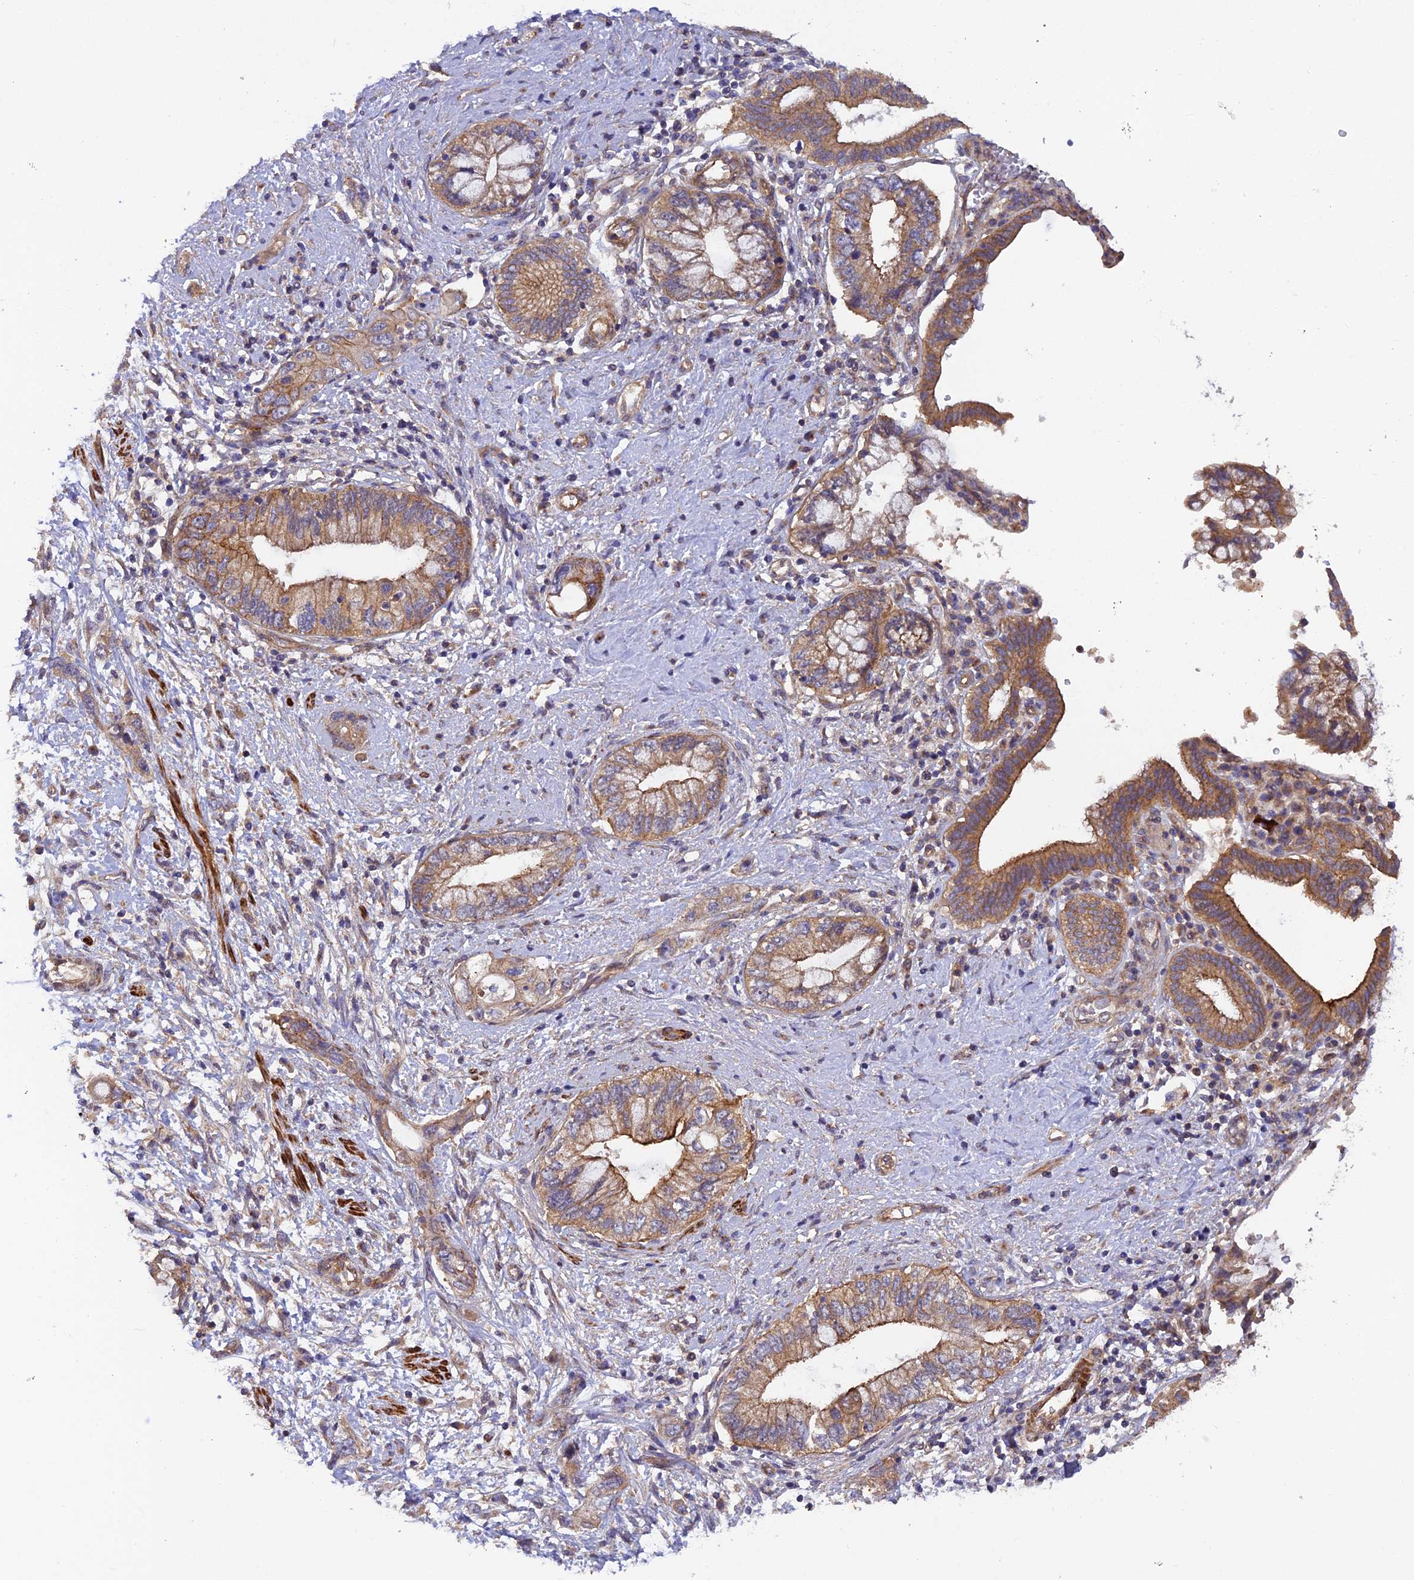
{"staining": {"intensity": "moderate", "quantity": ">75%", "location": "cytoplasmic/membranous"}, "tissue": "pancreatic cancer", "cell_type": "Tumor cells", "image_type": "cancer", "snomed": [{"axis": "morphology", "description": "Adenocarcinoma, NOS"}, {"axis": "topography", "description": "Pancreas"}], "caption": "Immunohistochemistry (IHC) (DAB) staining of human pancreatic cancer (adenocarcinoma) demonstrates moderate cytoplasmic/membranous protein positivity in approximately >75% of tumor cells.", "gene": "ADAMTS15", "patient": {"sex": "female", "age": 73}}